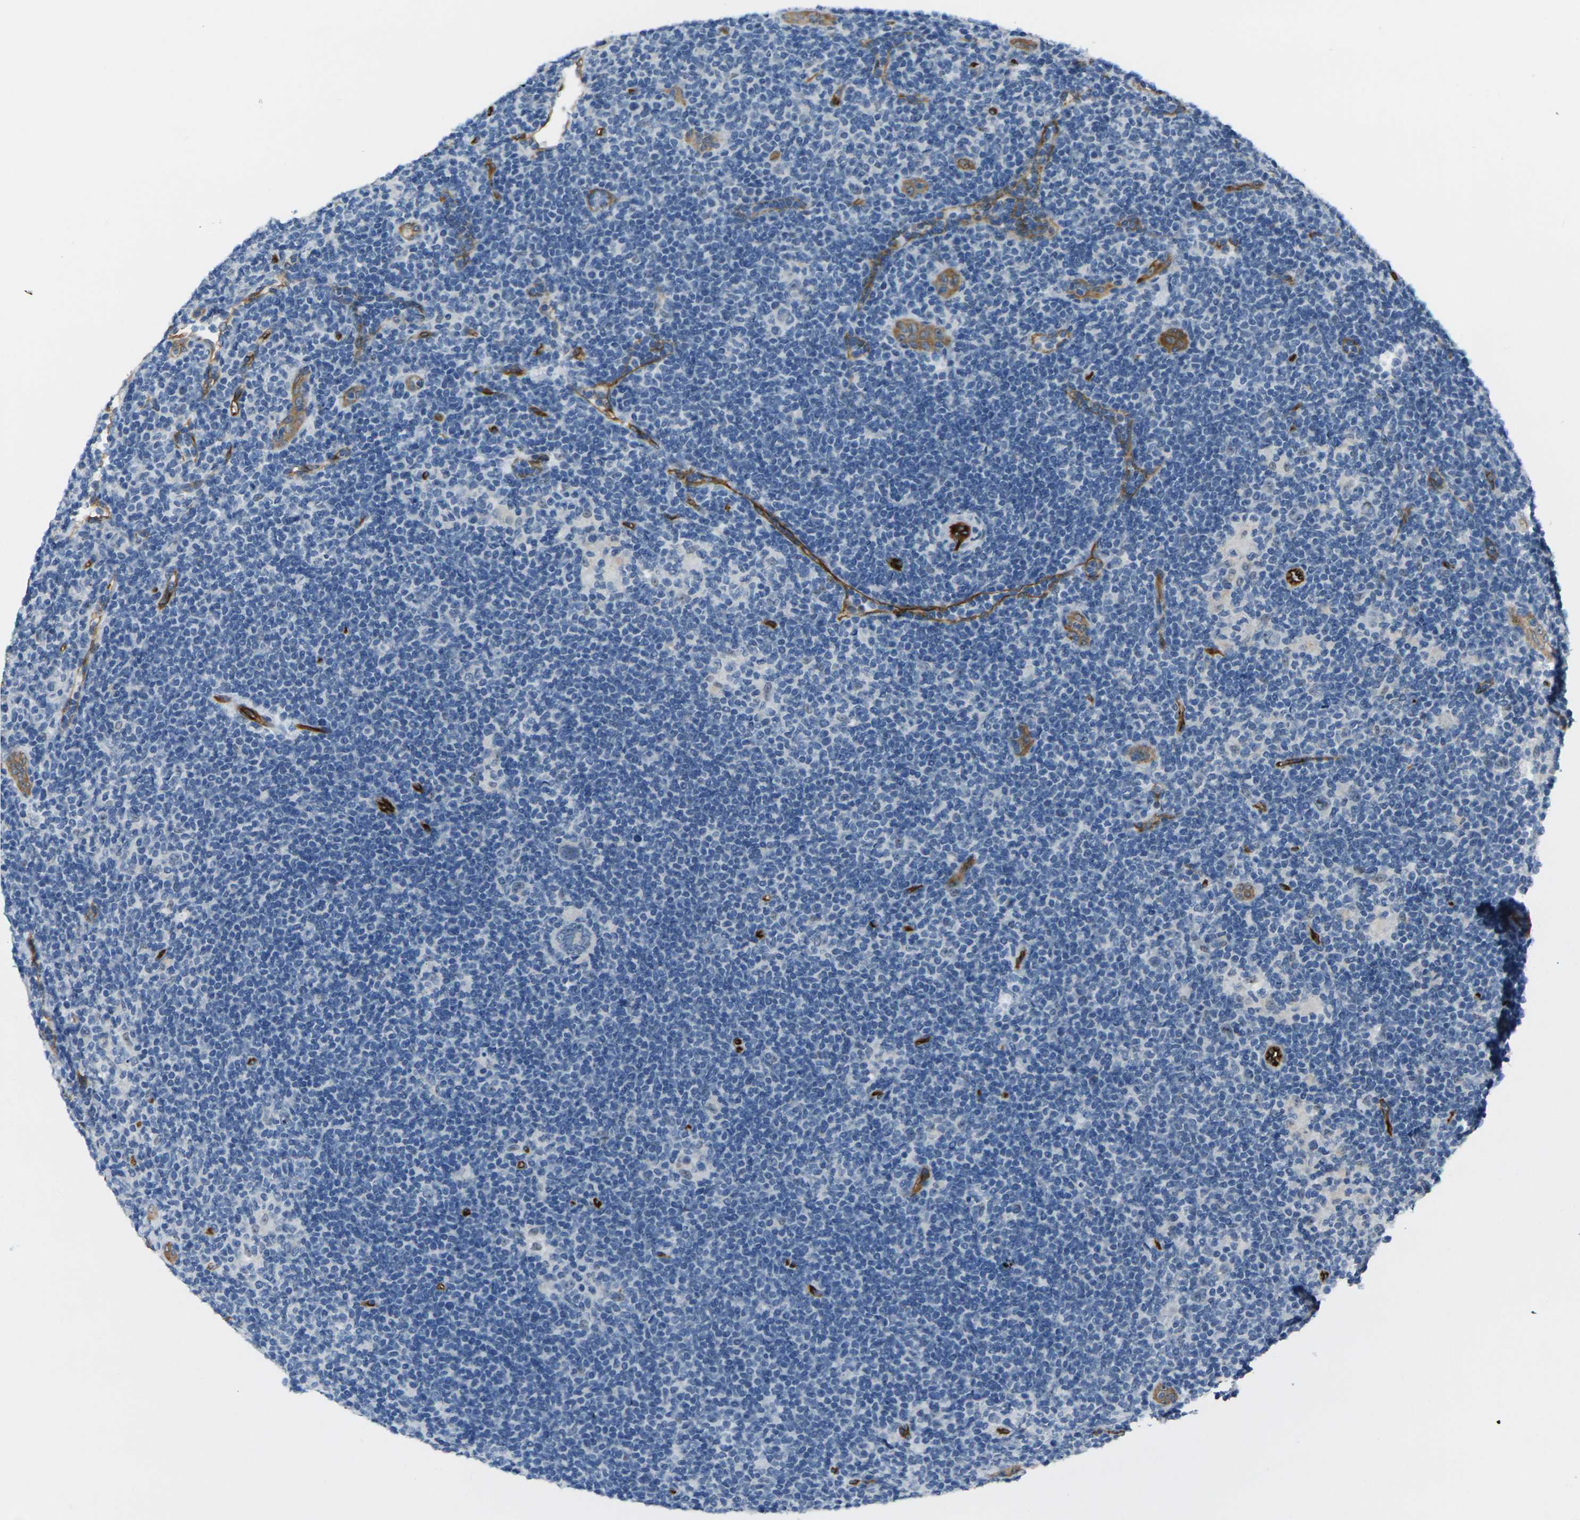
{"staining": {"intensity": "negative", "quantity": "none", "location": "none"}, "tissue": "lymphoma", "cell_type": "Tumor cells", "image_type": "cancer", "snomed": [{"axis": "morphology", "description": "Hodgkin's disease, NOS"}, {"axis": "topography", "description": "Lymph node"}], "caption": "DAB (3,3'-diaminobenzidine) immunohistochemical staining of human lymphoma shows no significant expression in tumor cells.", "gene": "HSPA12B", "patient": {"sex": "female", "age": 57}}